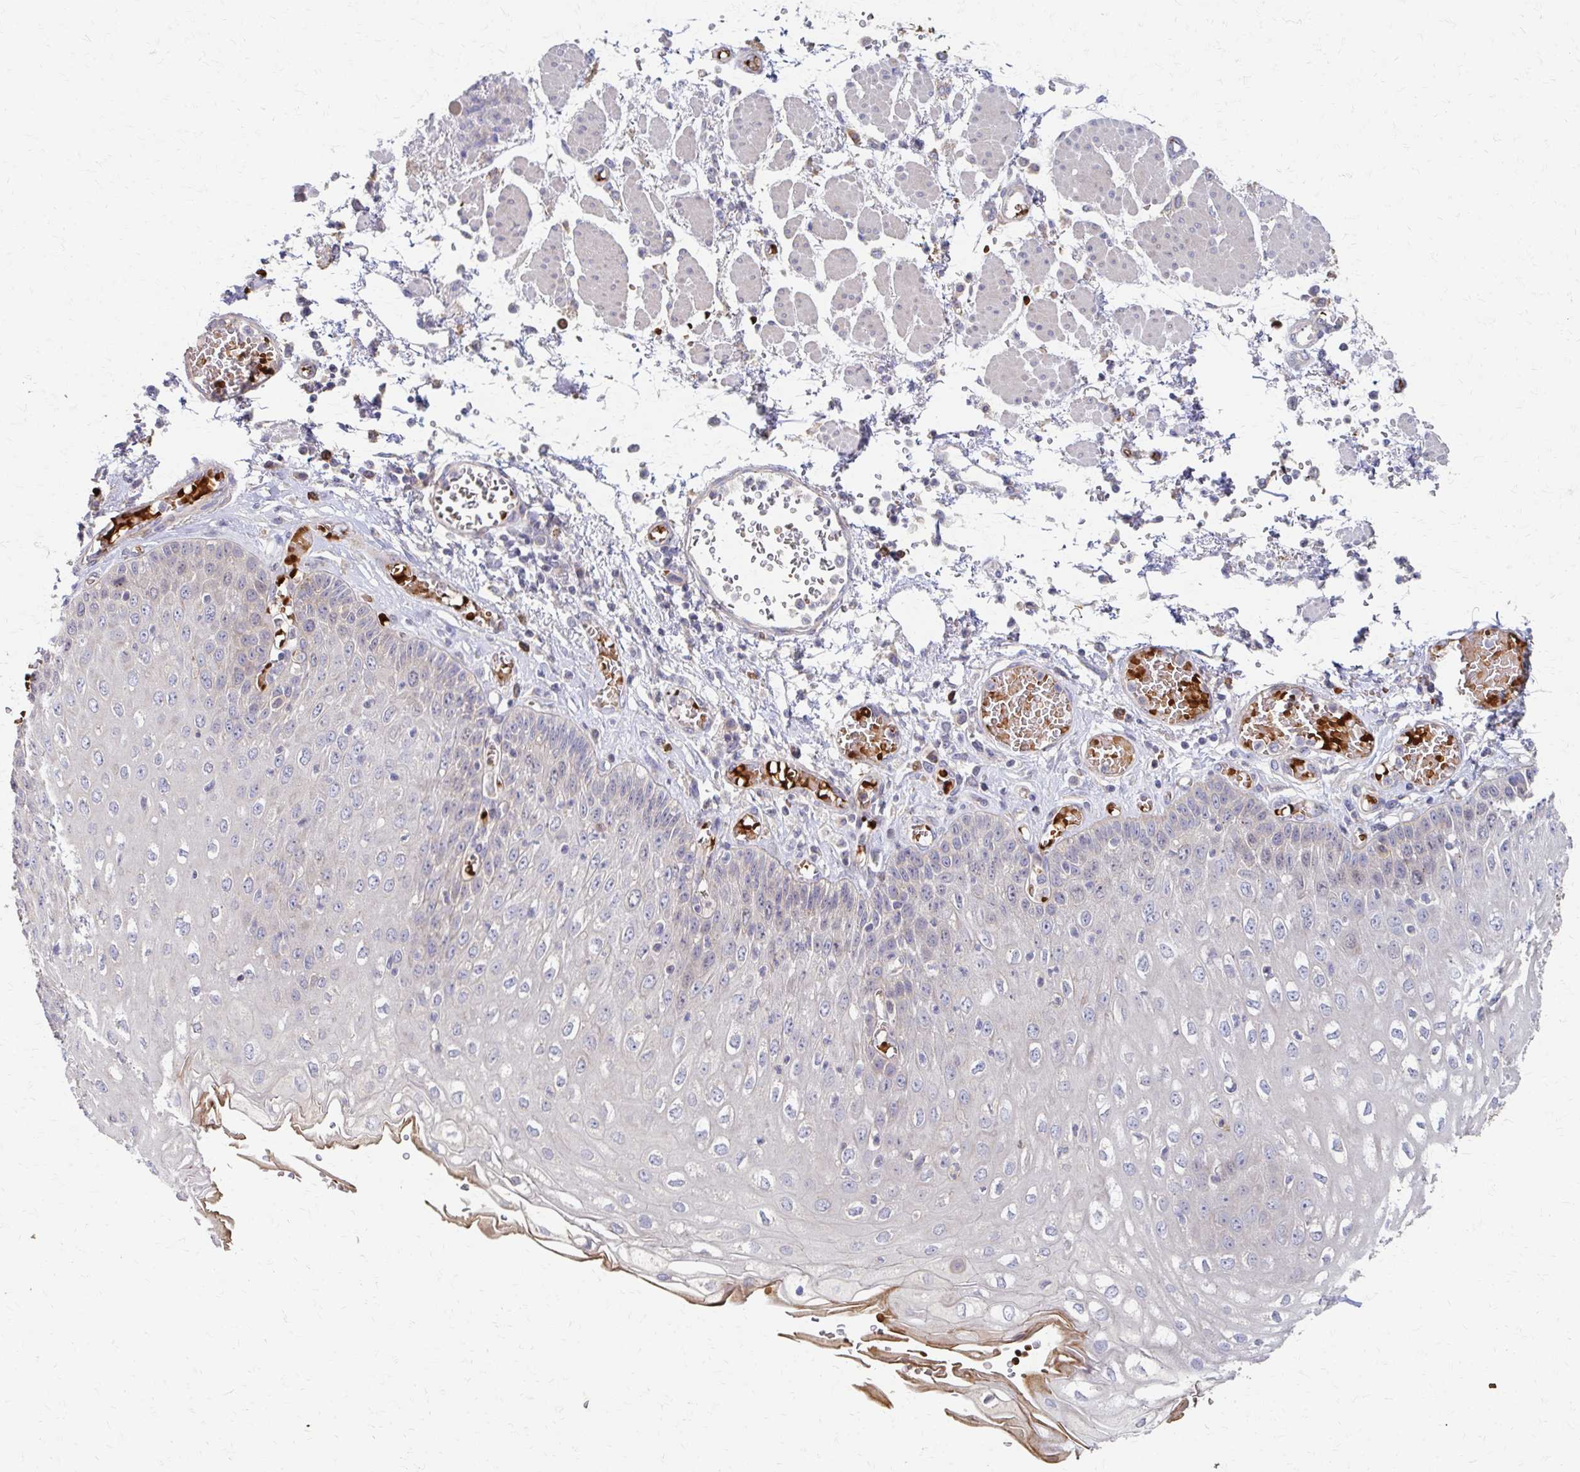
{"staining": {"intensity": "weak", "quantity": "25%-75%", "location": "cytoplasmic/membranous"}, "tissue": "esophagus", "cell_type": "Squamous epithelial cells", "image_type": "normal", "snomed": [{"axis": "morphology", "description": "Normal tissue, NOS"}, {"axis": "morphology", "description": "Adenocarcinoma, NOS"}, {"axis": "topography", "description": "Esophagus"}], "caption": "Immunohistochemistry of normal esophagus displays low levels of weak cytoplasmic/membranous positivity in about 25%-75% of squamous epithelial cells. (DAB IHC, brown staining for protein, blue staining for nuclei).", "gene": "SKA2", "patient": {"sex": "male", "age": 81}}